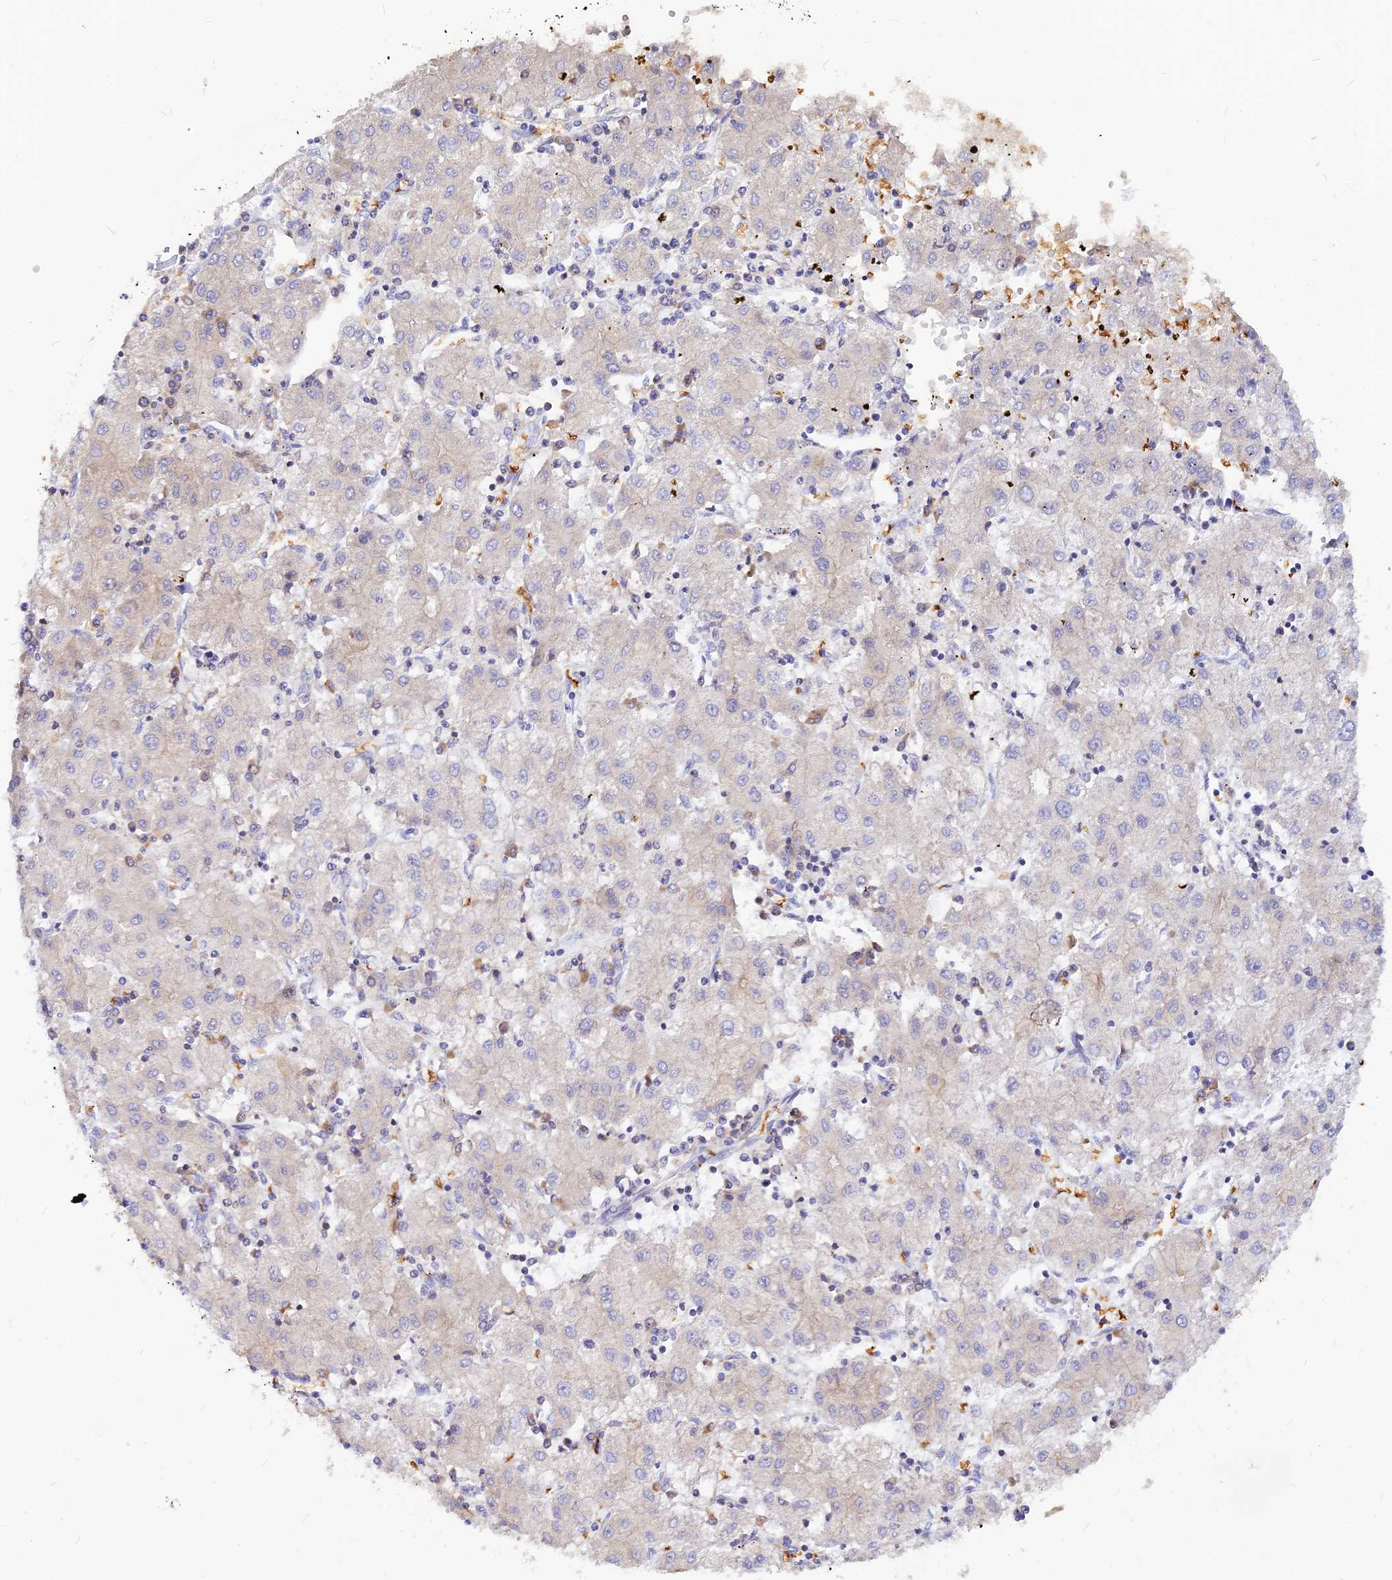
{"staining": {"intensity": "negative", "quantity": "none", "location": "none"}, "tissue": "liver cancer", "cell_type": "Tumor cells", "image_type": "cancer", "snomed": [{"axis": "morphology", "description": "Carcinoma, Hepatocellular, NOS"}, {"axis": "topography", "description": "Liver"}], "caption": "Protein analysis of liver cancer reveals no significant expression in tumor cells.", "gene": "DENND2D", "patient": {"sex": "male", "age": 72}}